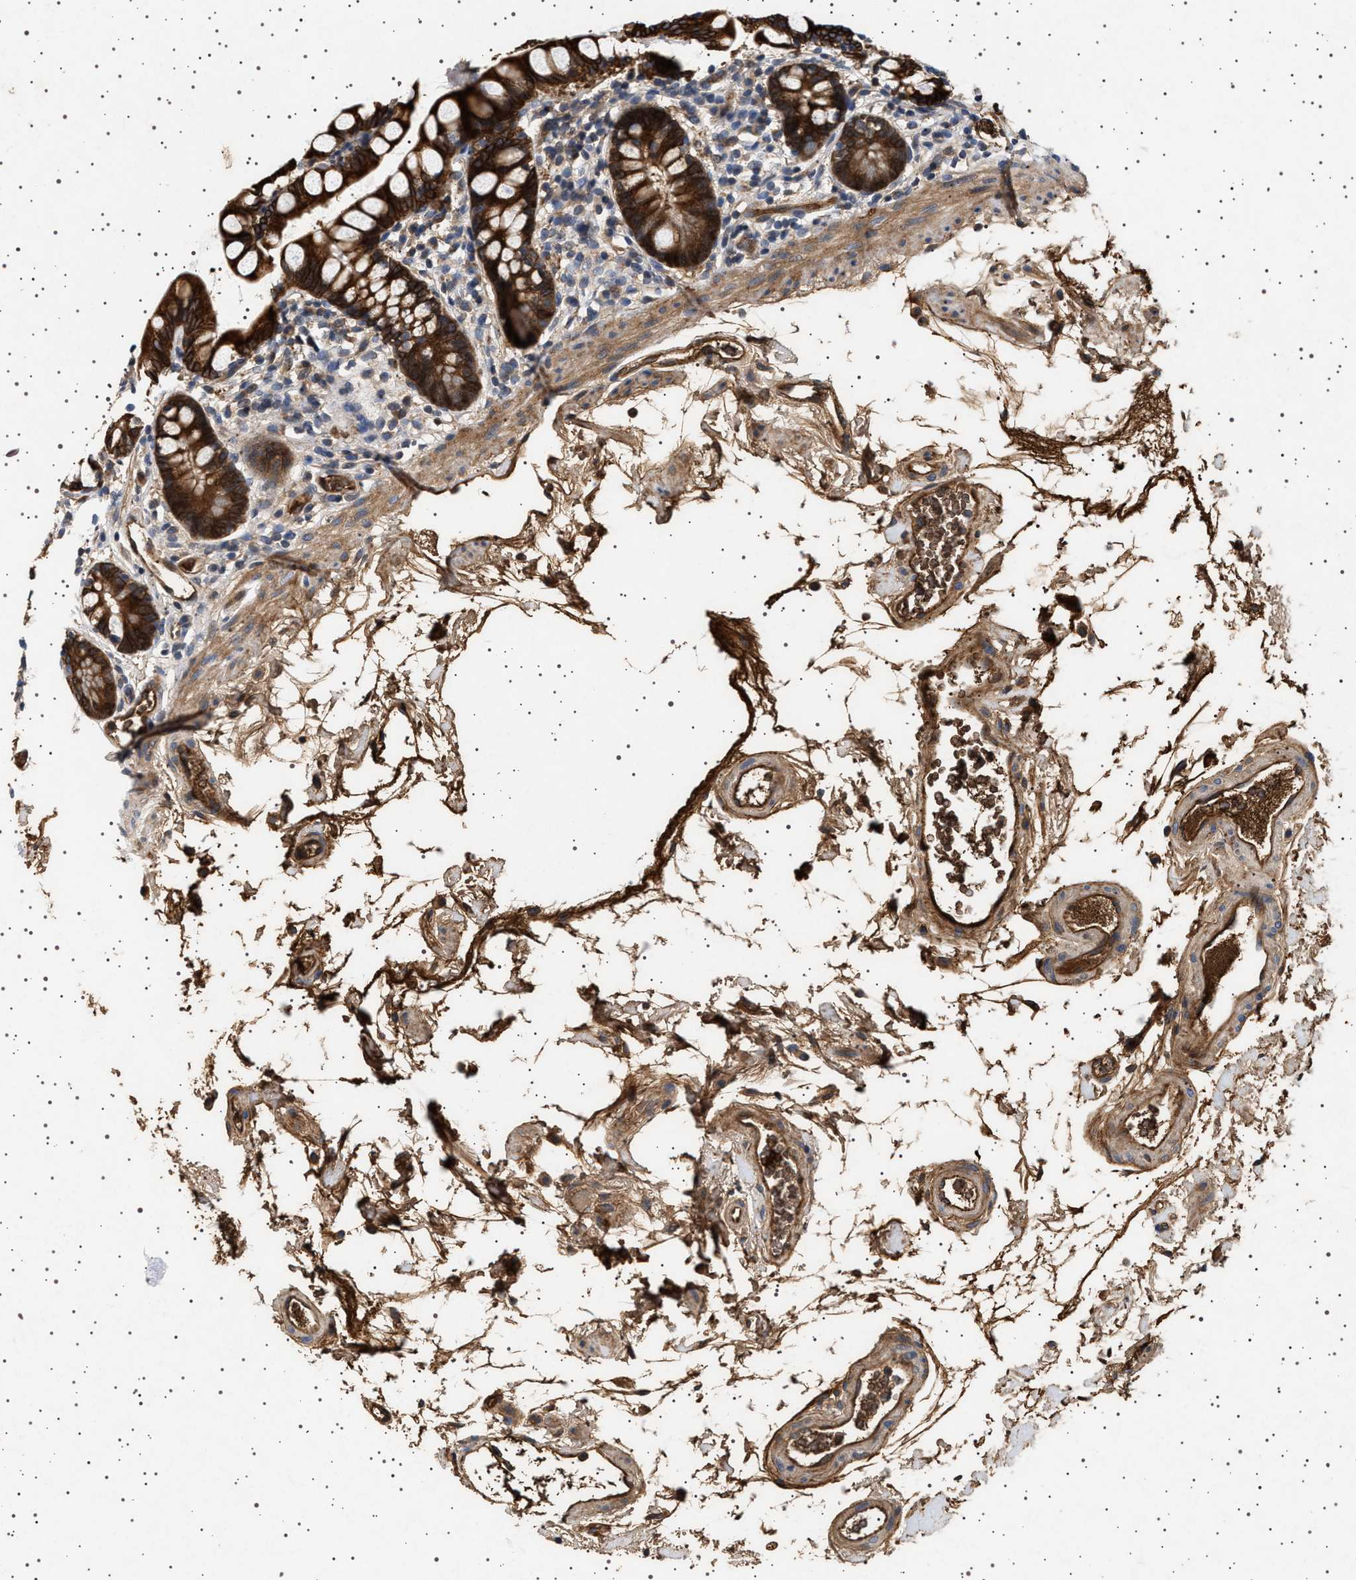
{"staining": {"intensity": "strong", "quantity": "25%-75%", "location": "cytoplasmic/membranous"}, "tissue": "small intestine", "cell_type": "Glandular cells", "image_type": "normal", "snomed": [{"axis": "morphology", "description": "Normal tissue, NOS"}, {"axis": "topography", "description": "Small intestine"}], "caption": "A micrograph of human small intestine stained for a protein displays strong cytoplasmic/membranous brown staining in glandular cells. (Stains: DAB in brown, nuclei in blue, Microscopy: brightfield microscopy at high magnification).", "gene": "FICD", "patient": {"sex": "female", "age": 84}}